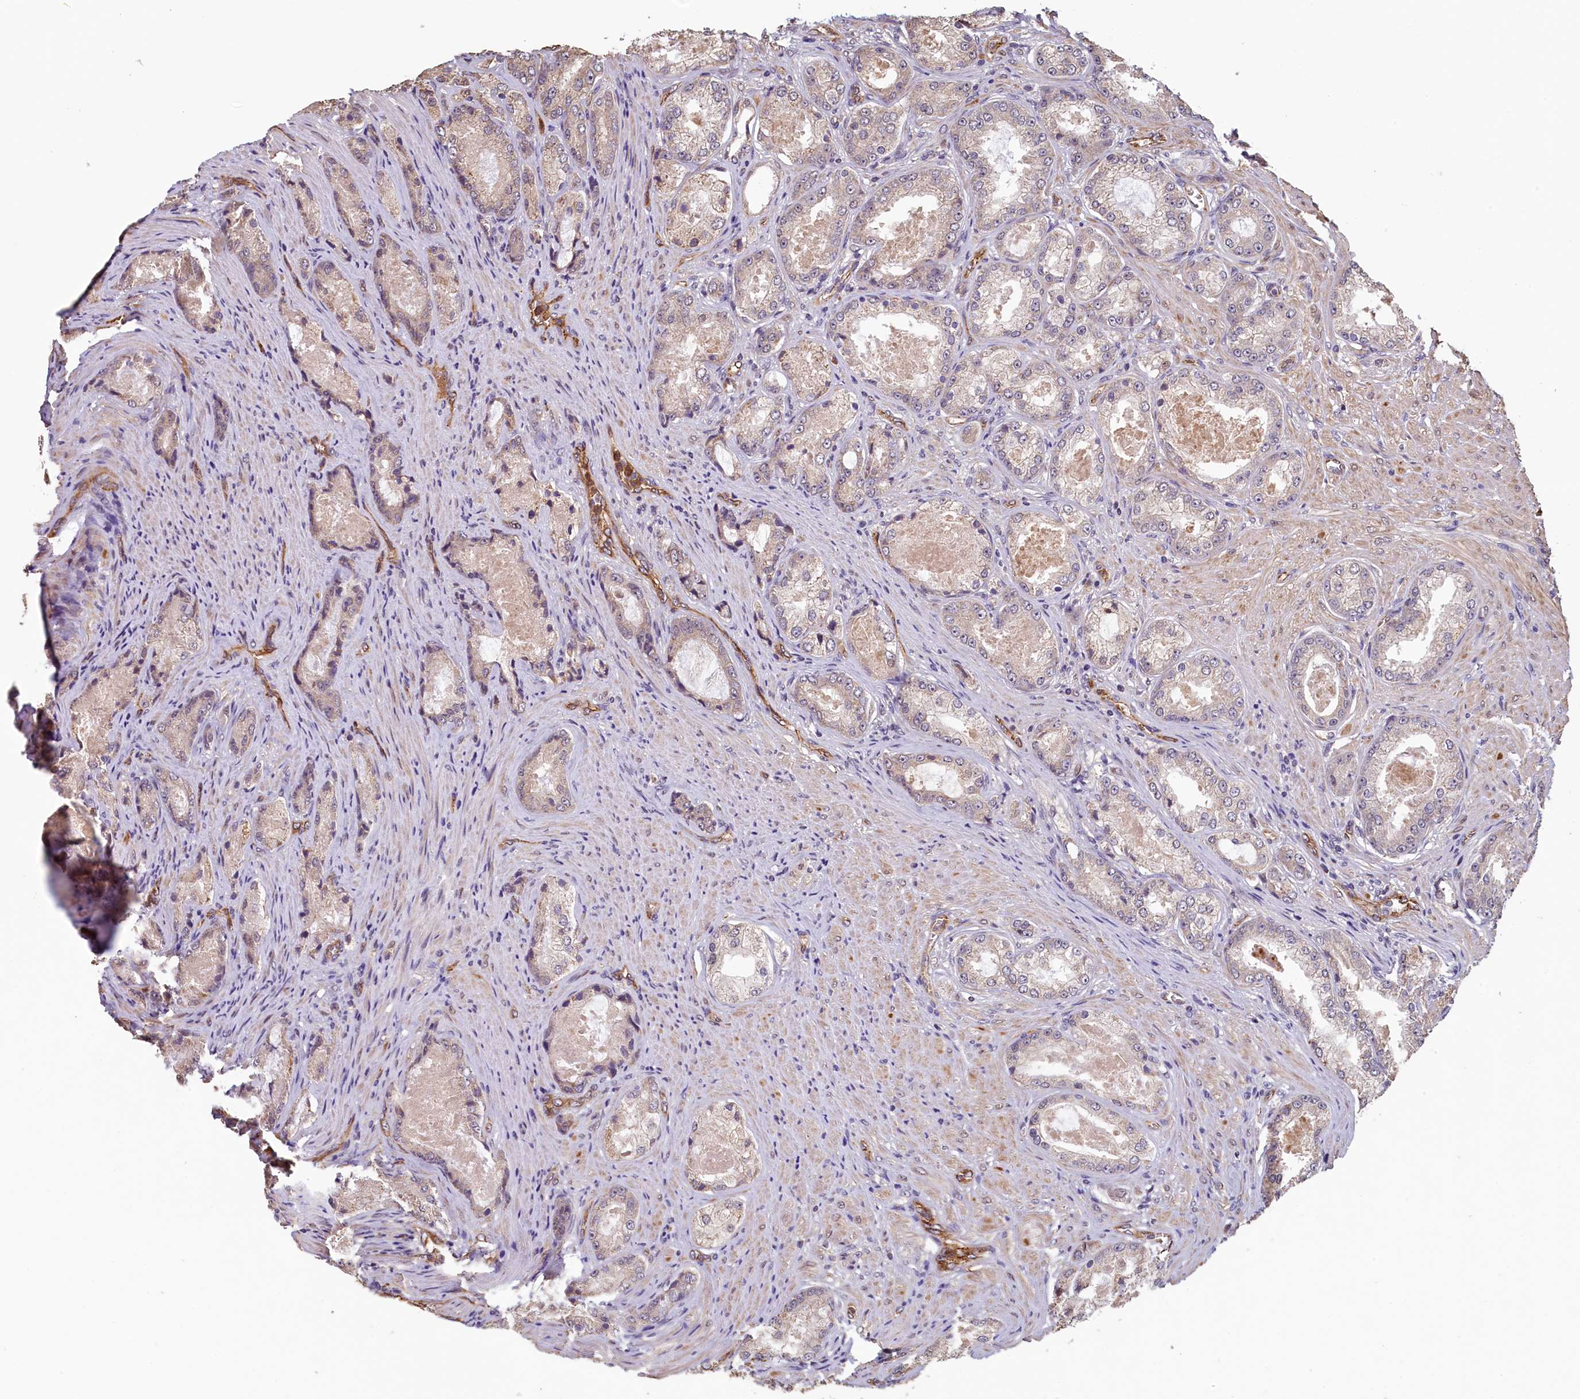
{"staining": {"intensity": "negative", "quantity": "none", "location": "none"}, "tissue": "prostate cancer", "cell_type": "Tumor cells", "image_type": "cancer", "snomed": [{"axis": "morphology", "description": "Adenocarcinoma, Low grade"}, {"axis": "topography", "description": "Prostate"}], "caption": "A micrograph of low-grade adenocarcinoma (prostate) stained for a protein shows no brown staining in tumor cells.", "gene": "ACSBG1", "patient": {"sex": "male", "age": 68}}